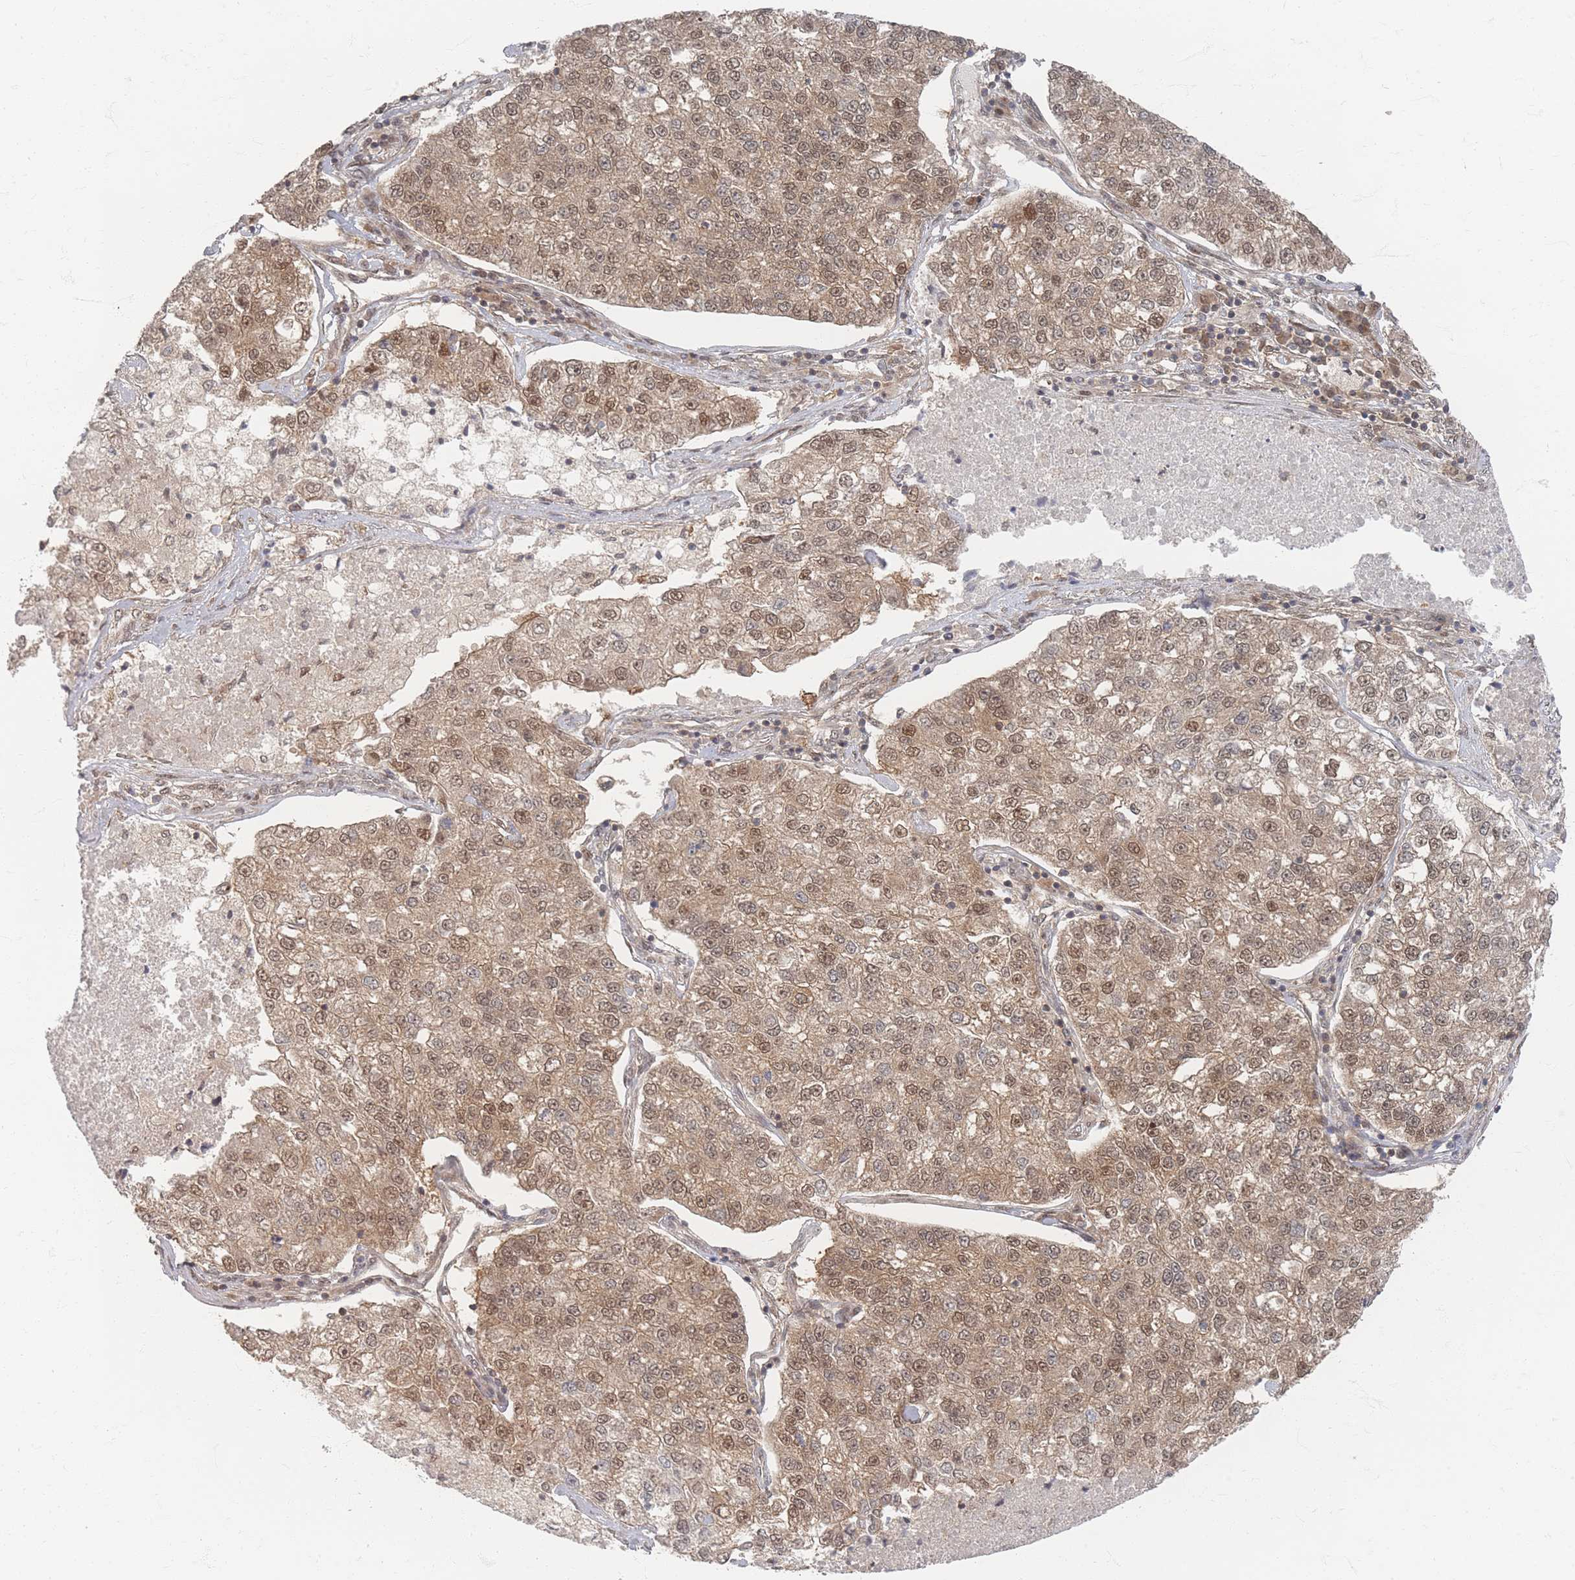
{"staining": {"intensity": "moderate", "quantity": ">75%", "location": "cytoplasmic/membranous,nuclear"}, "tissue": "lung cancer", "cell_type": "Tumor cells", "image_type": "cancer", "snomed": [{"axis": "morphology", "description": "Adenocarcinoma, NOS"}, {"axis": "topography", "description": "Lung"}], "caption": "Immunohistochemistry (DAB (3,3'-diaminobenzidine)) staining of adenocarcinoma (lung) exhibits moderate cytoplasmic/membranous and nuclear protein staining in about >75% of tumor cells.", "gene": "PSMD9", "patient": {"sex": "male", "age": 49}}